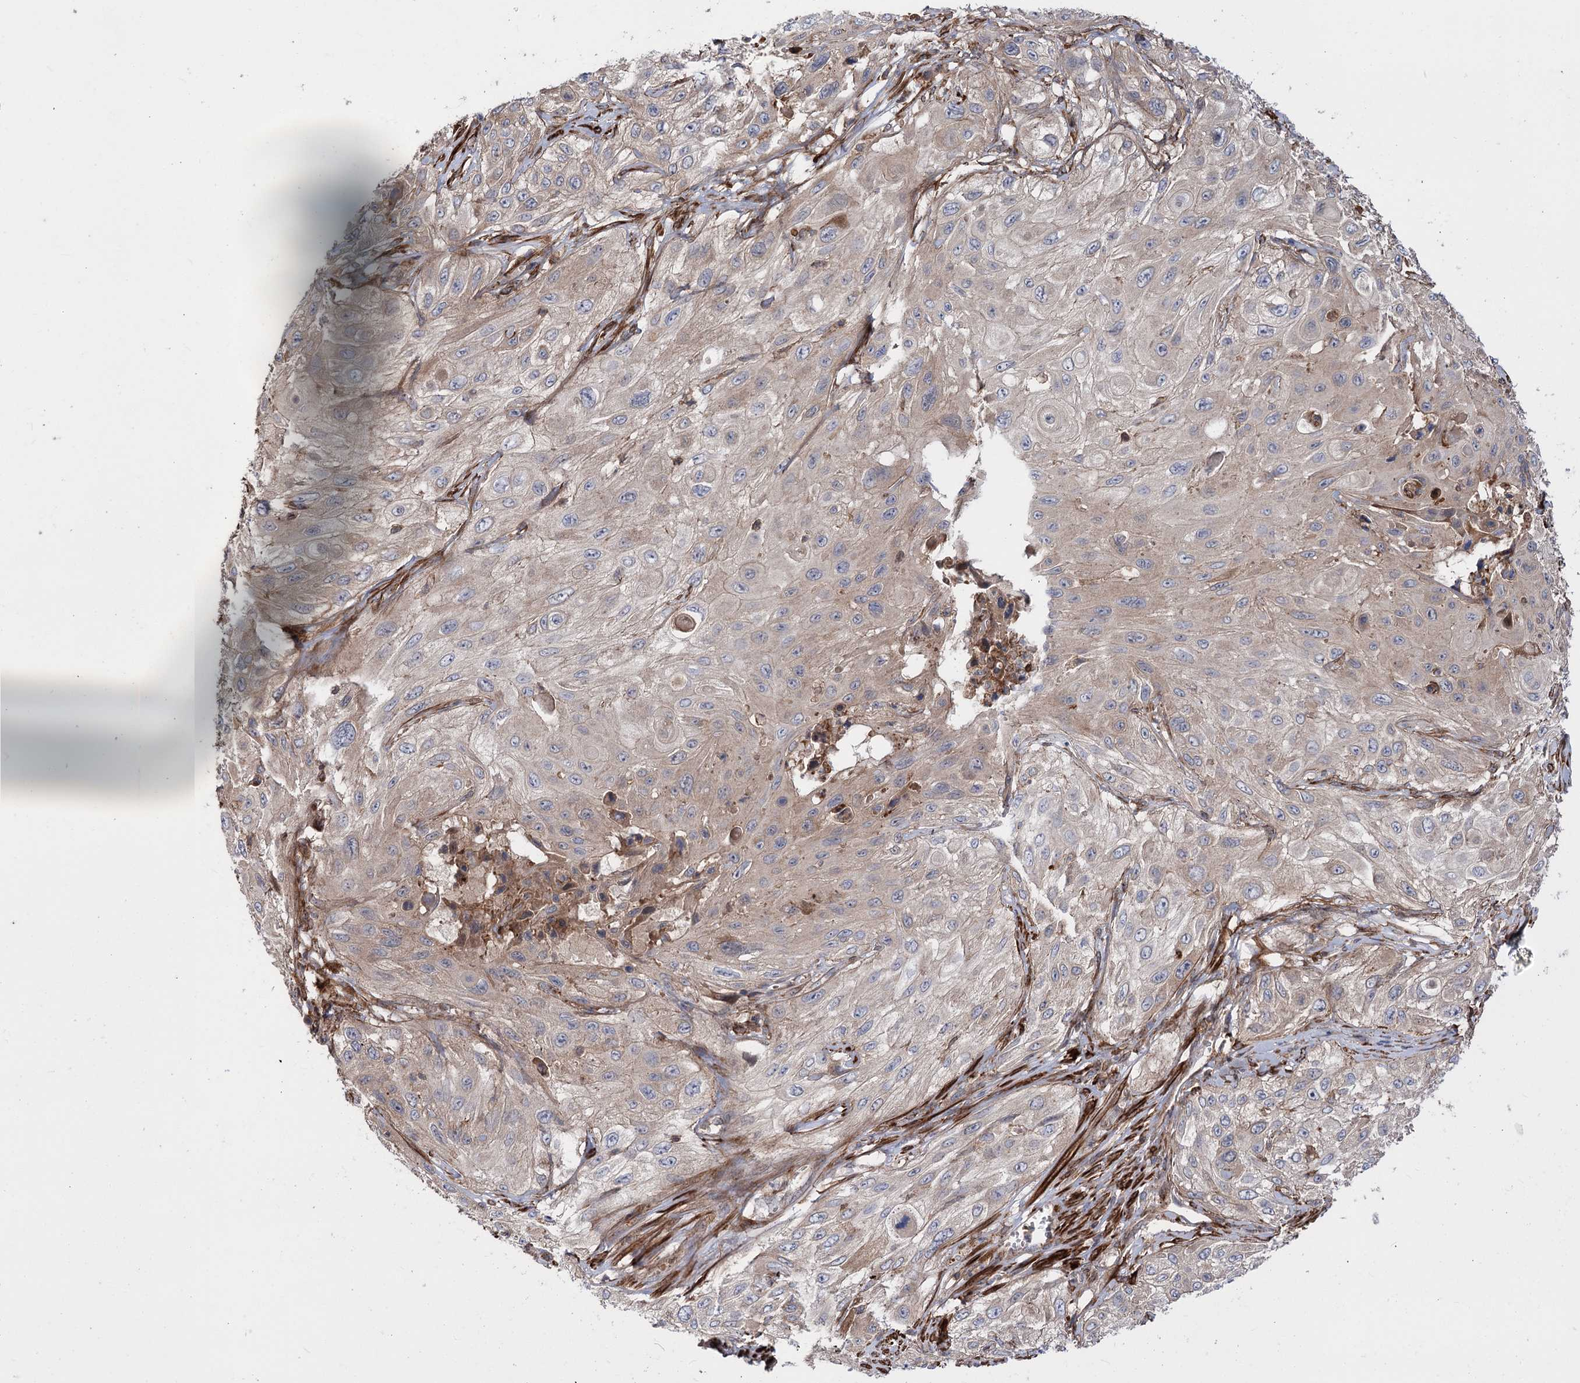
{"staining": {"intensity": "weak", "quantity": "25%-75%", "location": "cytoplasmic/membranous"}, "tissue": "cervical cancer", "cell_type": "Tumor cells", "image_type": "cancer", "snomed": [{"axis": "morphology", "description": "Squamous cell carcinoma, NOS"}, {"axis": "topography", "description": "Cervix"}], "caption": "Immunohistochemistry (IHC) (DAB) staining of squamous cell carcinoma (cervical) exhibits weak cytoplasmic/membranous protein positivity in about 25%-75% of tumor cells.", "gene": "DPP3", "patient": {"sex": "female", "age": 42}}